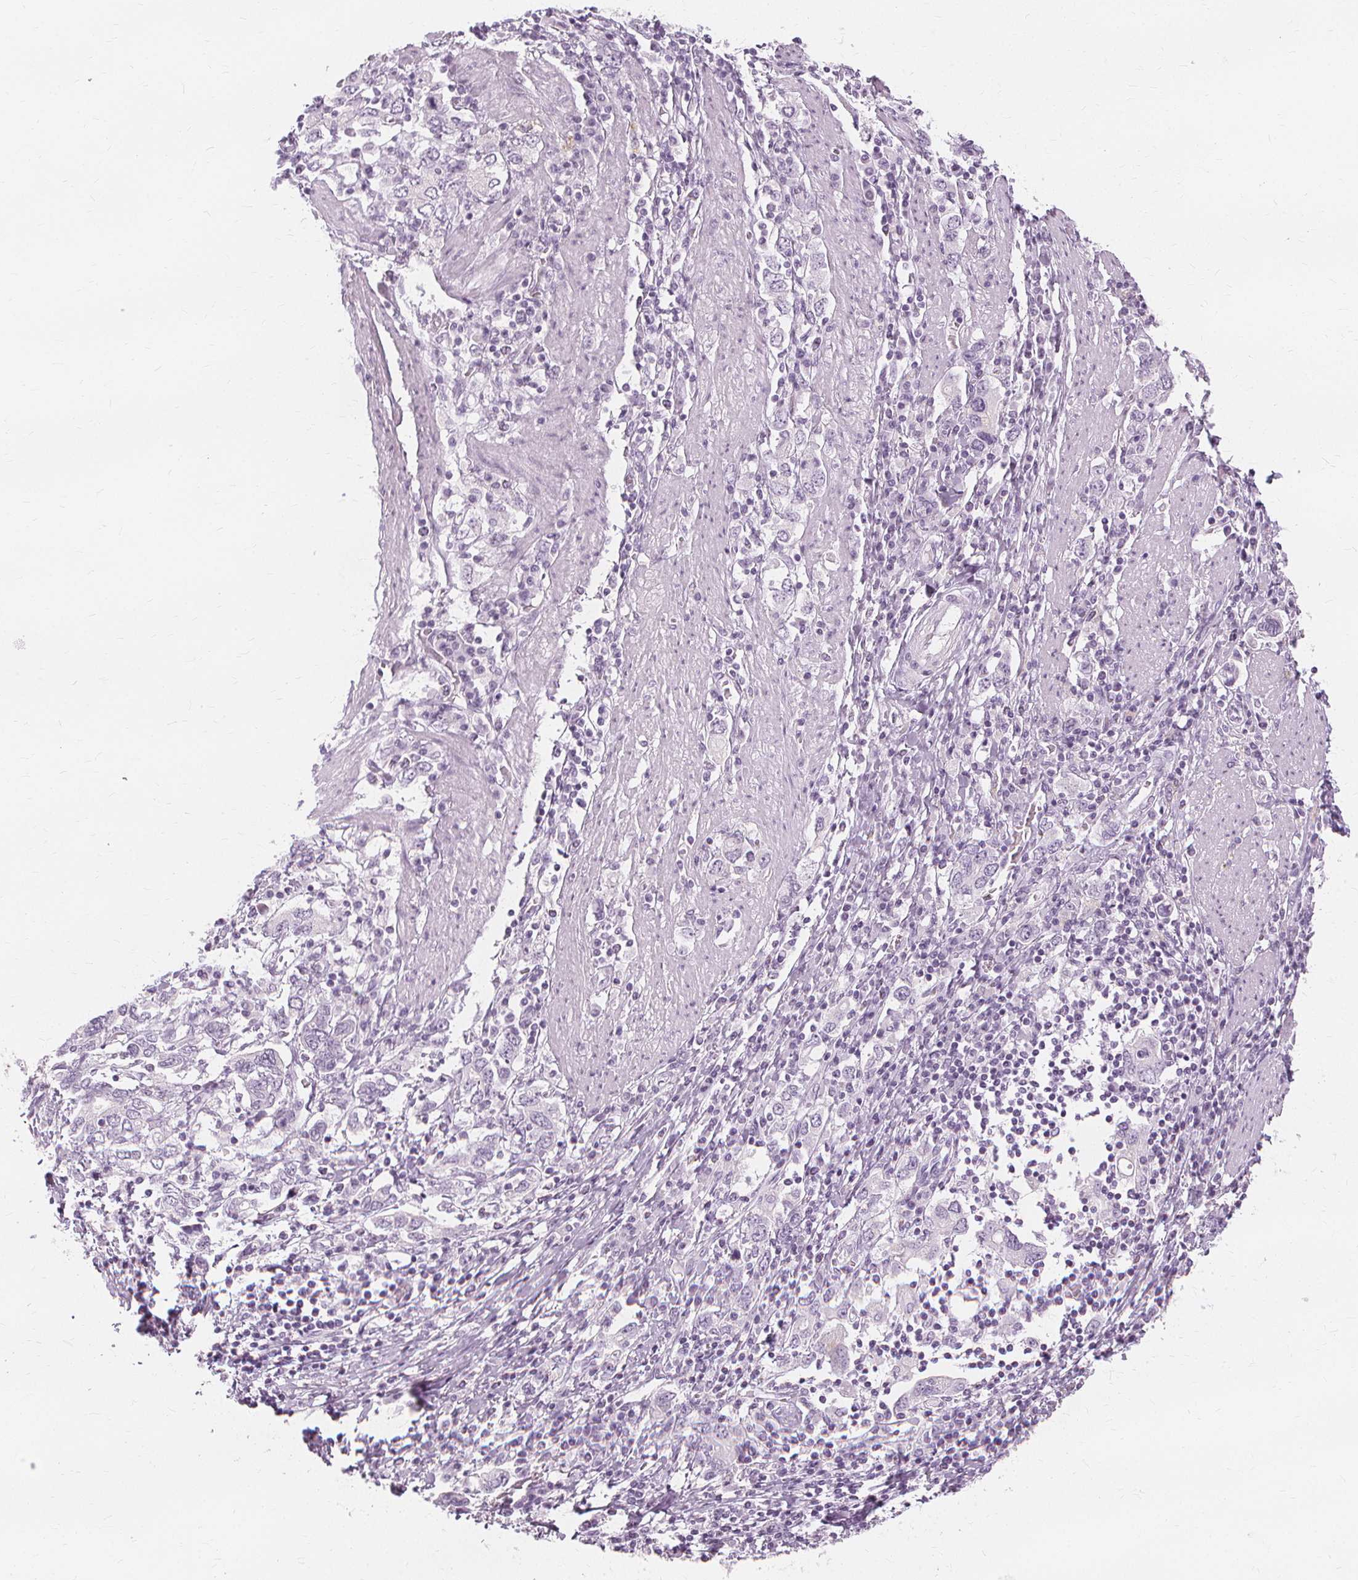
{"staining": {"intensity": "negative", "quantity": "none", "location": "none"}, "tissue": "stomach cancer", "cell_type": "Tumor cells", "image_type": "cancer", "snomed": [{"axis": "morphology", "description": "Adenocarcinoma, NOS"}, {"axis": "topography", "description": "Stomach, upper"}, {"axis": "topography", "description": "Stomach"}], "caption": "This is an immunohistochemistry (IHC) histopathology image of human stomach adenocarcinoma. There is no positivity in tumor cells.", "gene": "TFF1", "patient": {"sex": "male", "age": 62}}